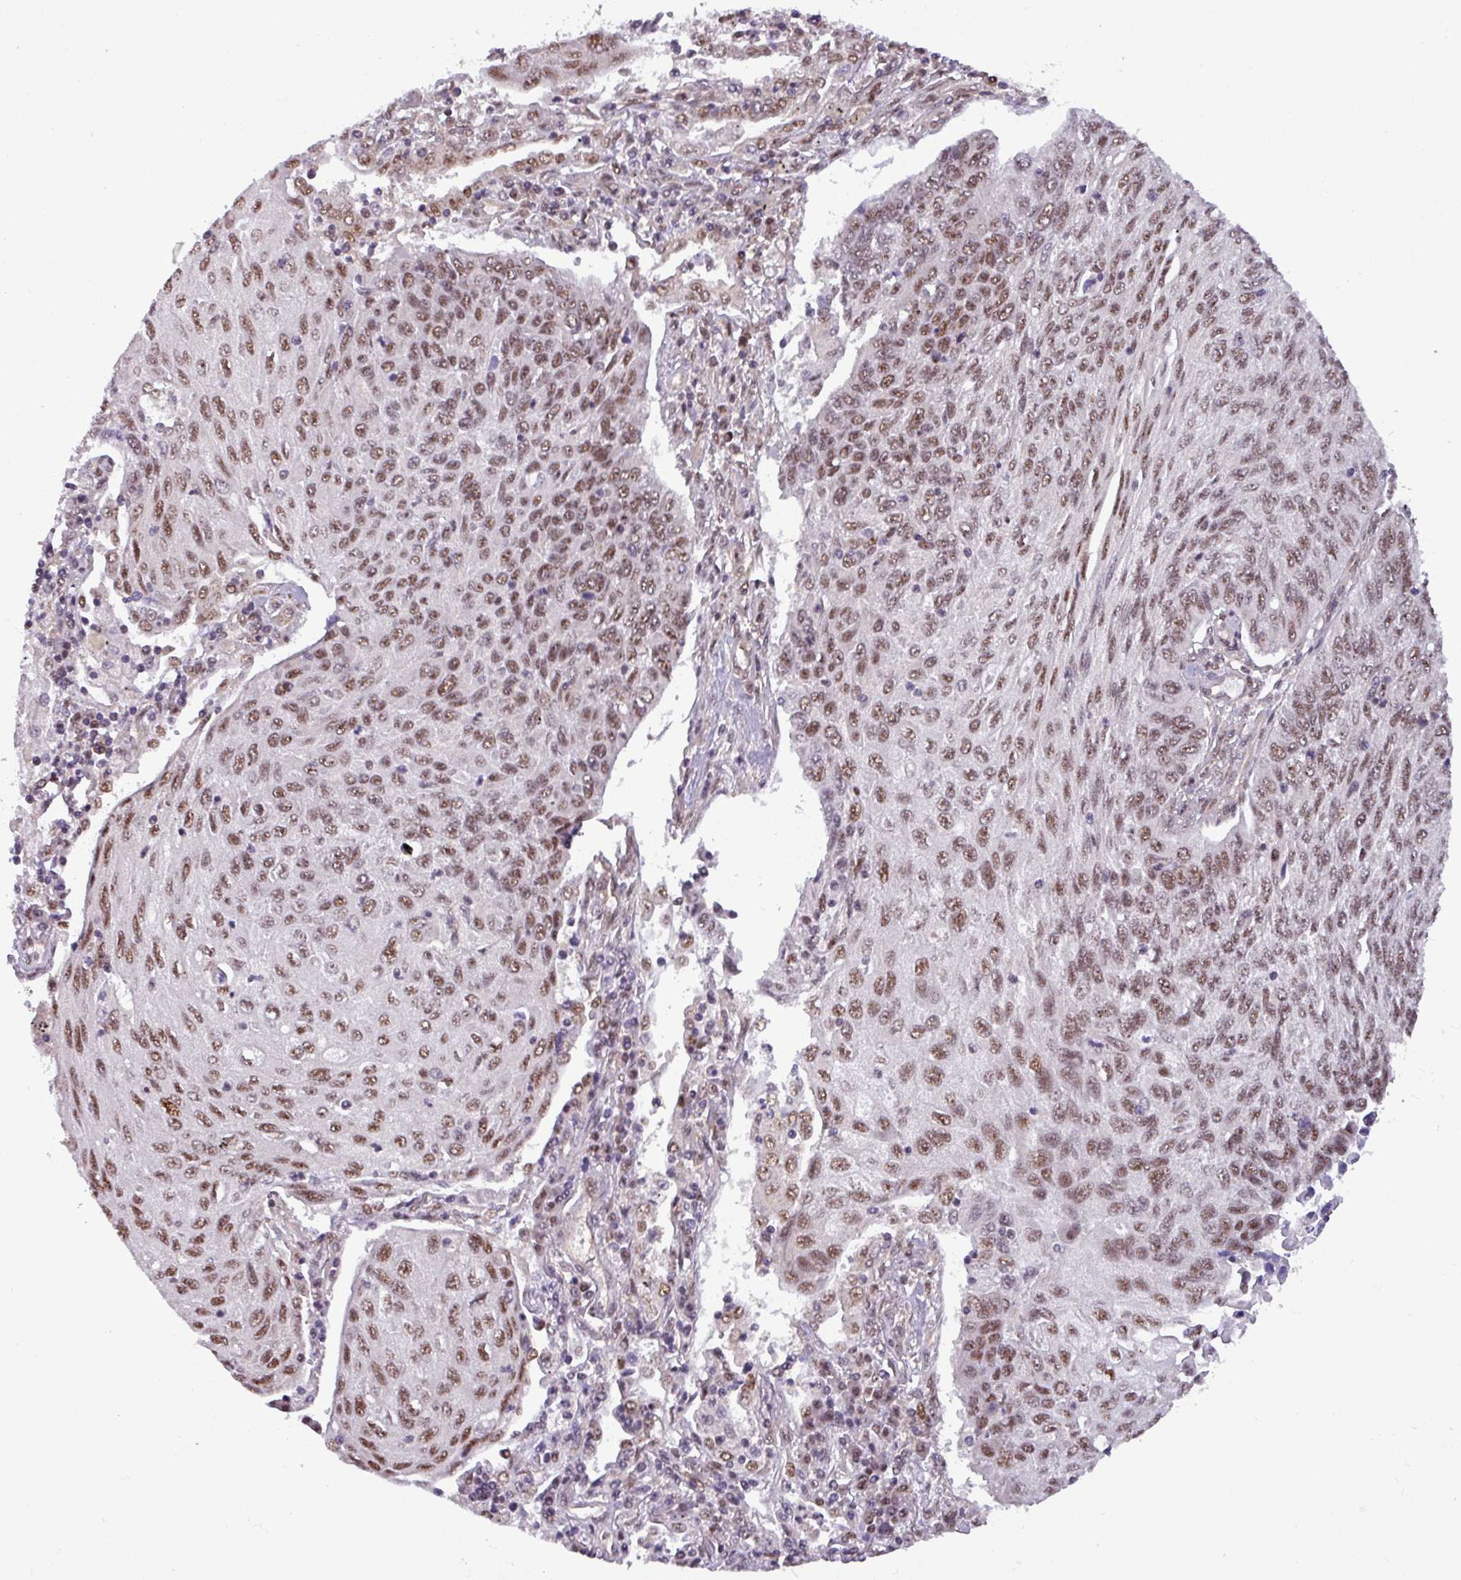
{"staining": {"intensity": "moderate", "quantity": ">75%", "location": "nuclear"}, "tissue": "lung cancer", "cell_type": "Tumor cells", "image_type": "cancer", "snomed": [{"axis": "morphology", "description": "Squamous cell carcinoma, NOS"}, {"axis": "topography", "description": "Lung"}], "caption": "IHC staining of squamous cell carcinoma (lung), which exhibits medium levels of moderate nuclear positivity in approximately >75% of tumor cells indicating moderate nuclear protein expression. The staining was performed using DAB (3,3'-diaminobenzidine) (brown) for protein detection and nuclei were counterstained in hematoxylin (blue).", "gene": "NPFFR1", "patient": {"sex": "female", "age": 66}}